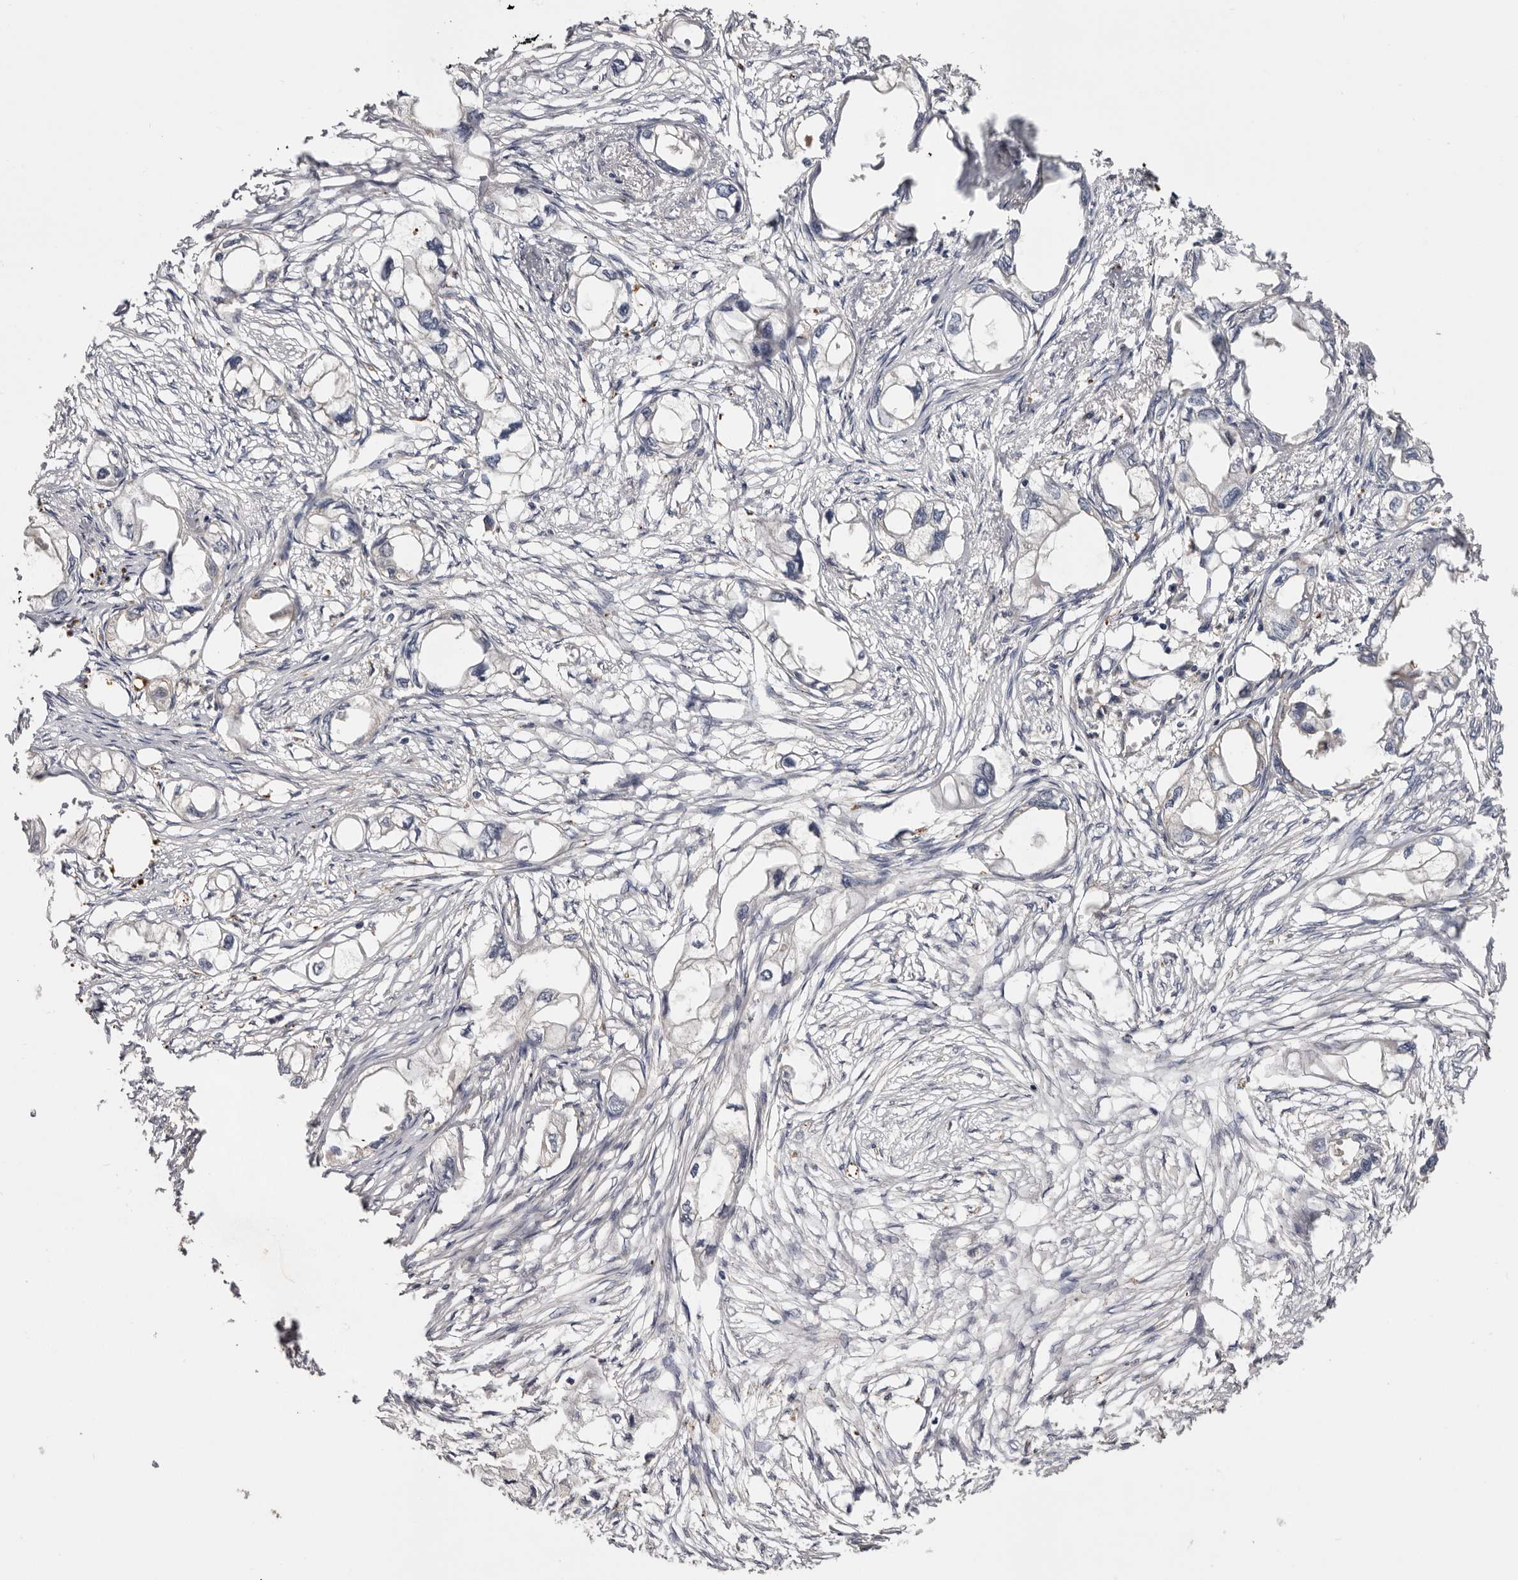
{"staining": {"intensity": "negative", "quantity": "none", "location": "none"}, "tissue": "endometrial cancer", "cell_type": "Tumor cells", "image_type": "cancer", "snomed": [{"axis": "morphology", "description": "Adenocarcinoma, NOS"}, {"axis": "morphology", "description": "Adenocarcinoma, metastatic, NOS"}, {"axis": "topography", "description": "Adipose tissue"}, {"axis": "topography", "description": "Endometrium"}], "caption": "This is an IHC image of endometrial metastatic adenocarcinoma. There is no expression in tumor cells.", "gene": "INKA2", "patient": {"sex": "female", "age": 67}}